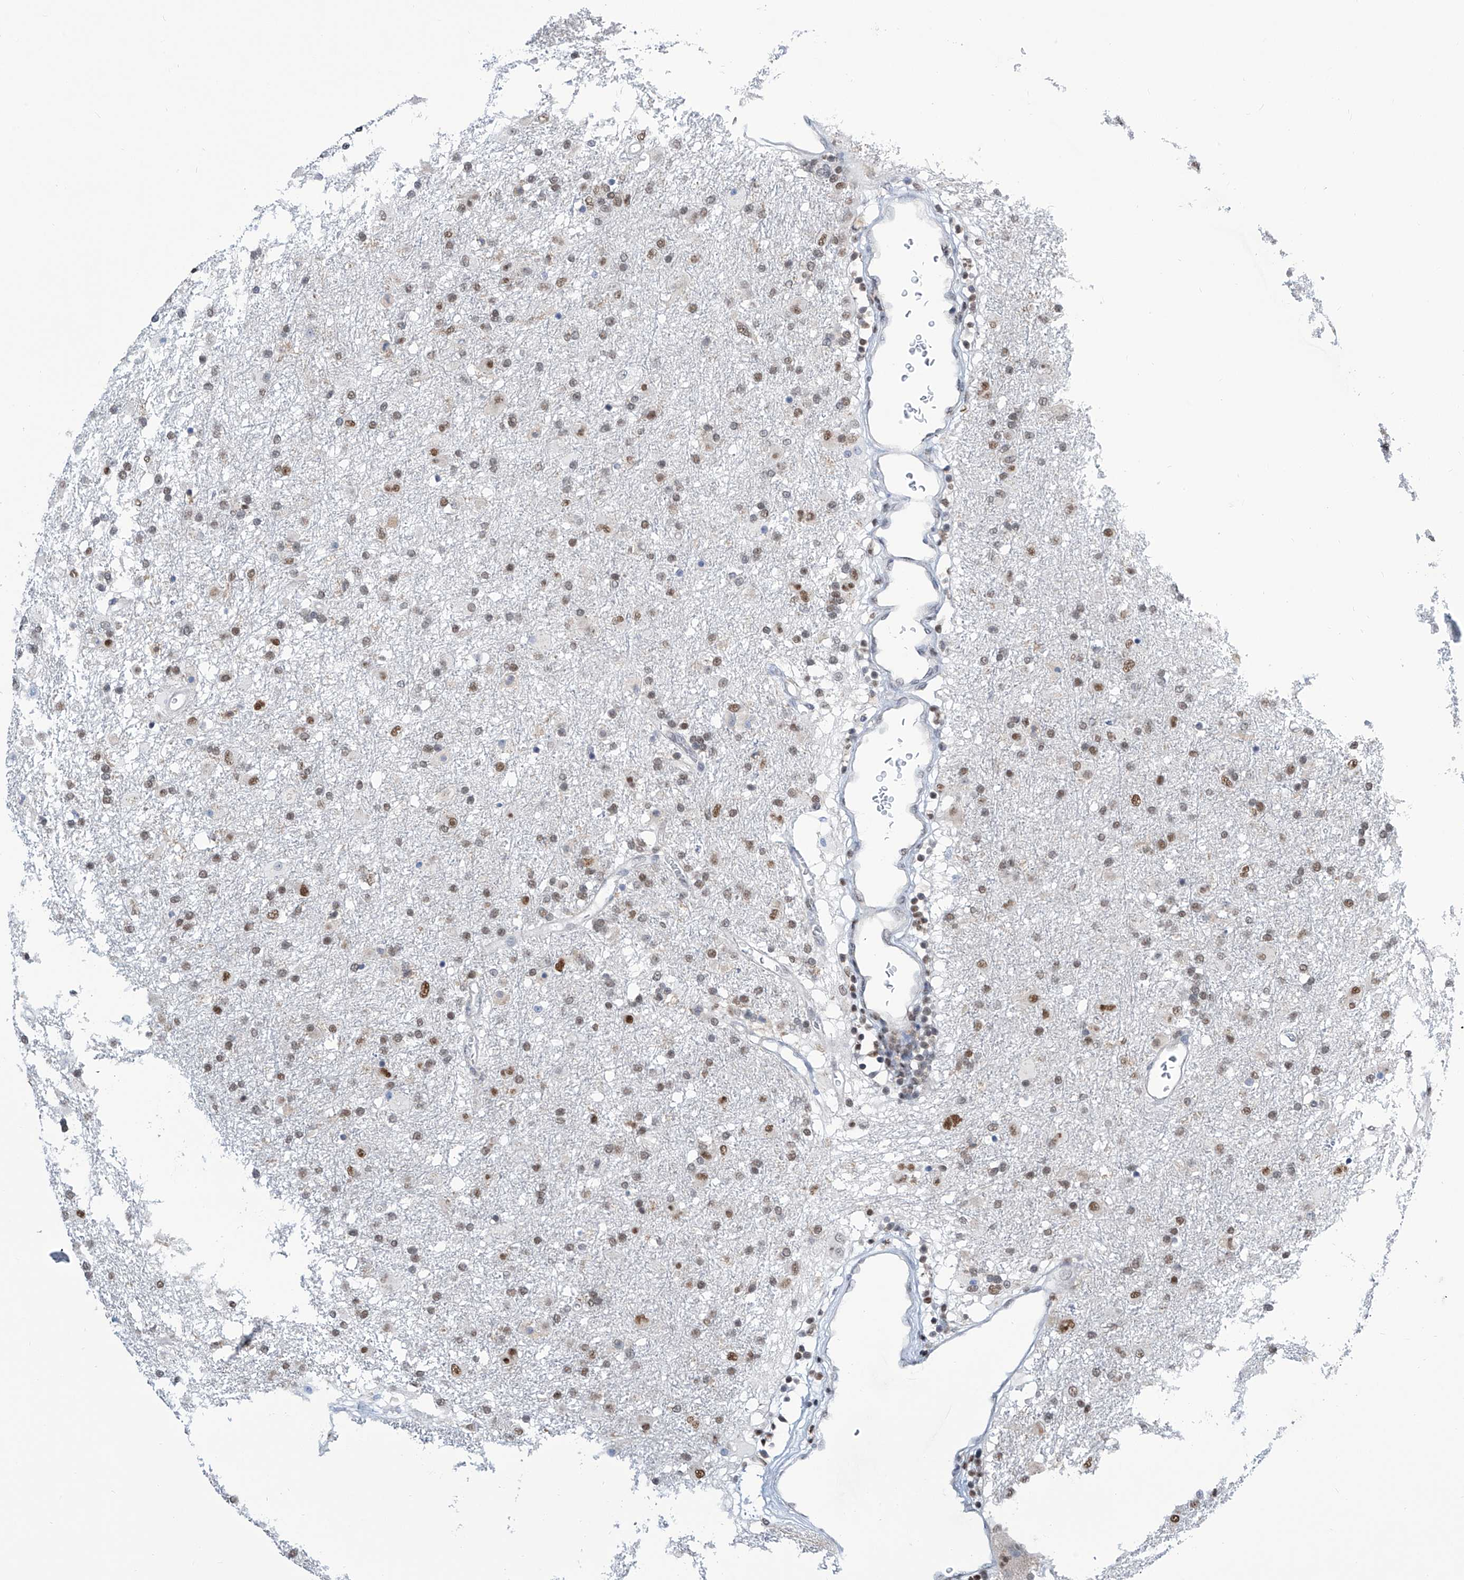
{"staining": {"intensity": "moderate", "quantity": "25%-75%", "location": "nuclear"}, "tissue": "glioma", "cell_type": "Tumor cells", "image_type": "cancer", "snomed": [{"axis": "morphology", "description": "Glioma, malignant, Low grade"}, {"axis": "topography", "description": "Brain"}], "caption": "Human glioma stained for a protein (brown) shows moderate nuclear positive staining in about 25%-75% of tumor cells.", "gene": "SREBF2", "patient": {"sex": "male", "age": 65}}